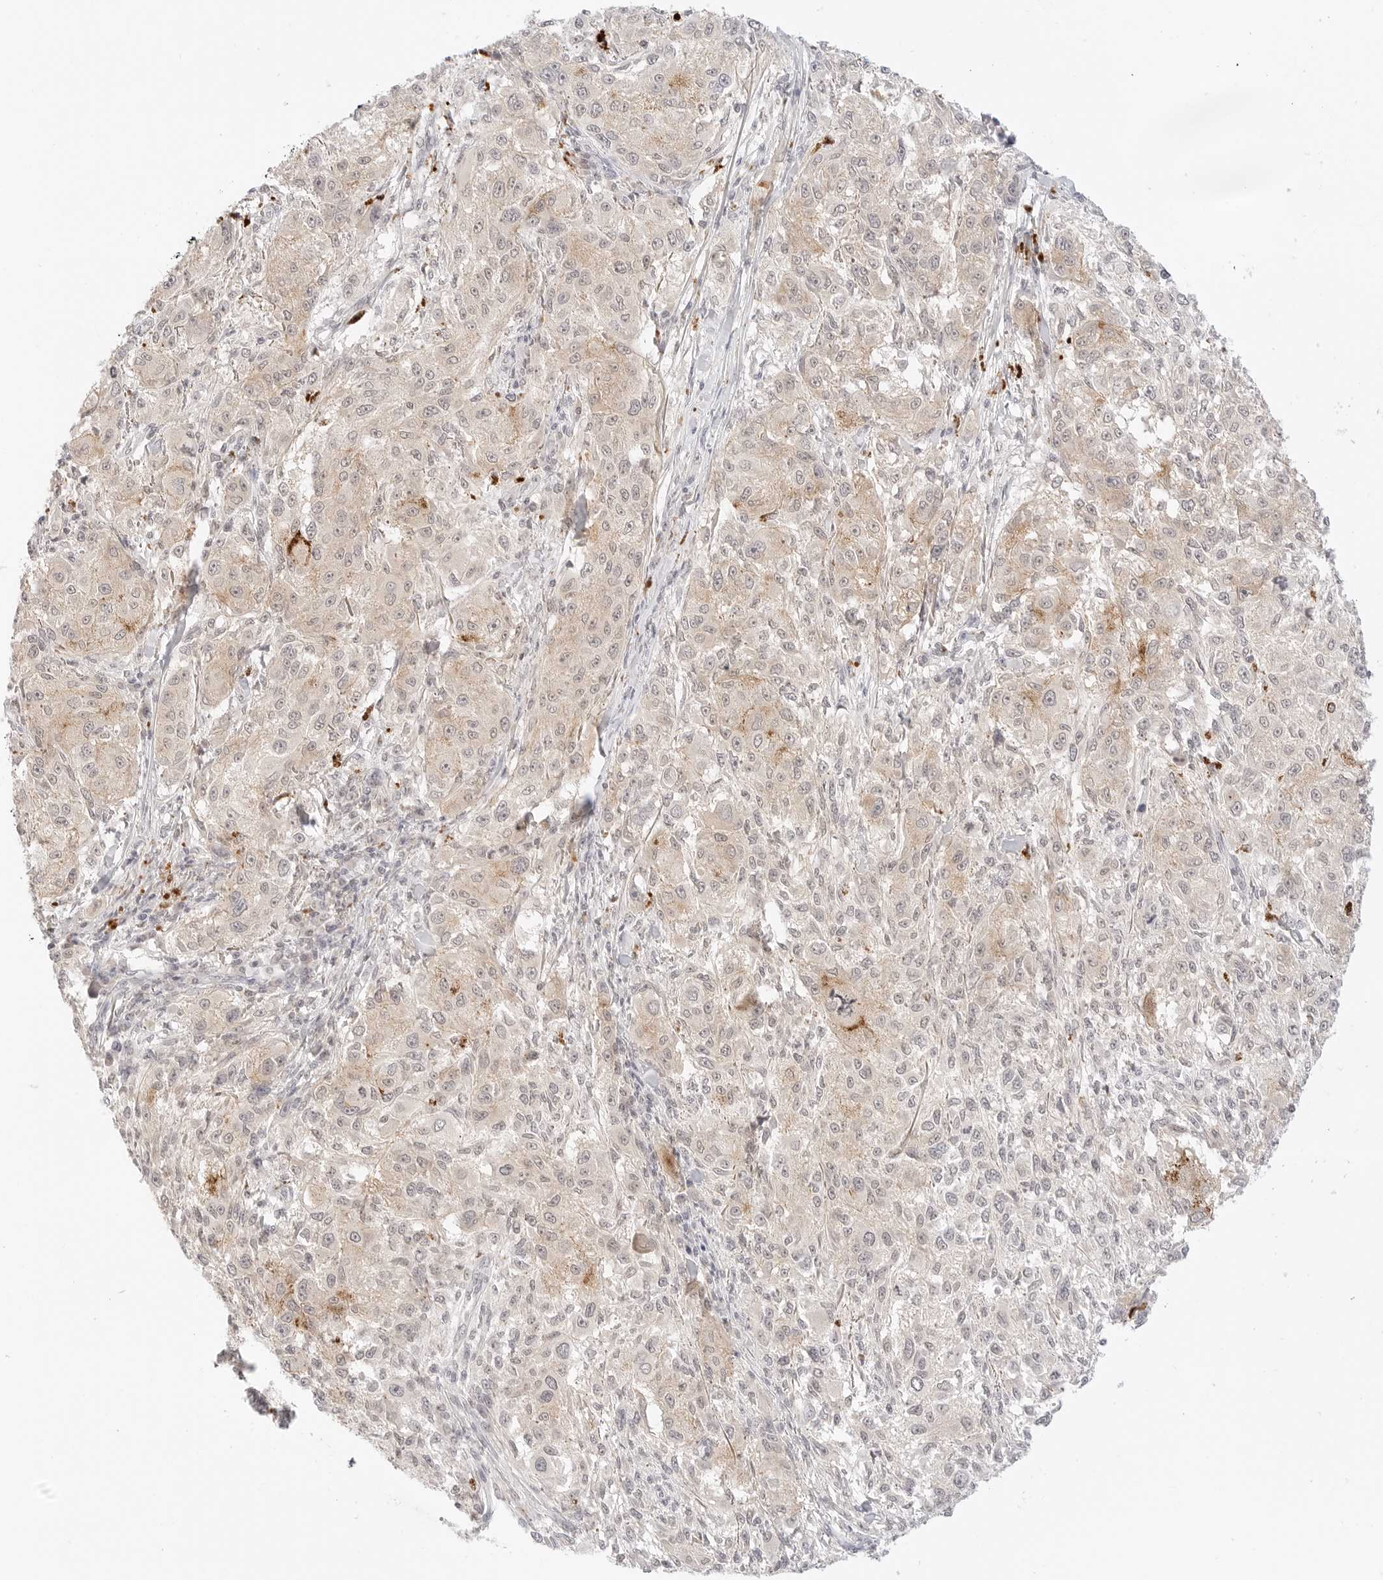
{"staining": {"intensity": "weak", "quantity": "<25%", "location": "cytoplasmic/membranous"}, "tissue": "melanoma", "cell_type": "Tumor cells", "image_type": "cancer", "snomed": [{"axis": "morphology", "description": "Necrosis, NOS"}, {"axis": "morphology", "description": "Malignant melanoma, NOS"}, {"axis": "topography", "description": "Skin"}], "caption": "Tumor cells are negative for protein expression in human melanoma.", "gene": "GNAS", "patient": {"sex": "female", "age": 87}}